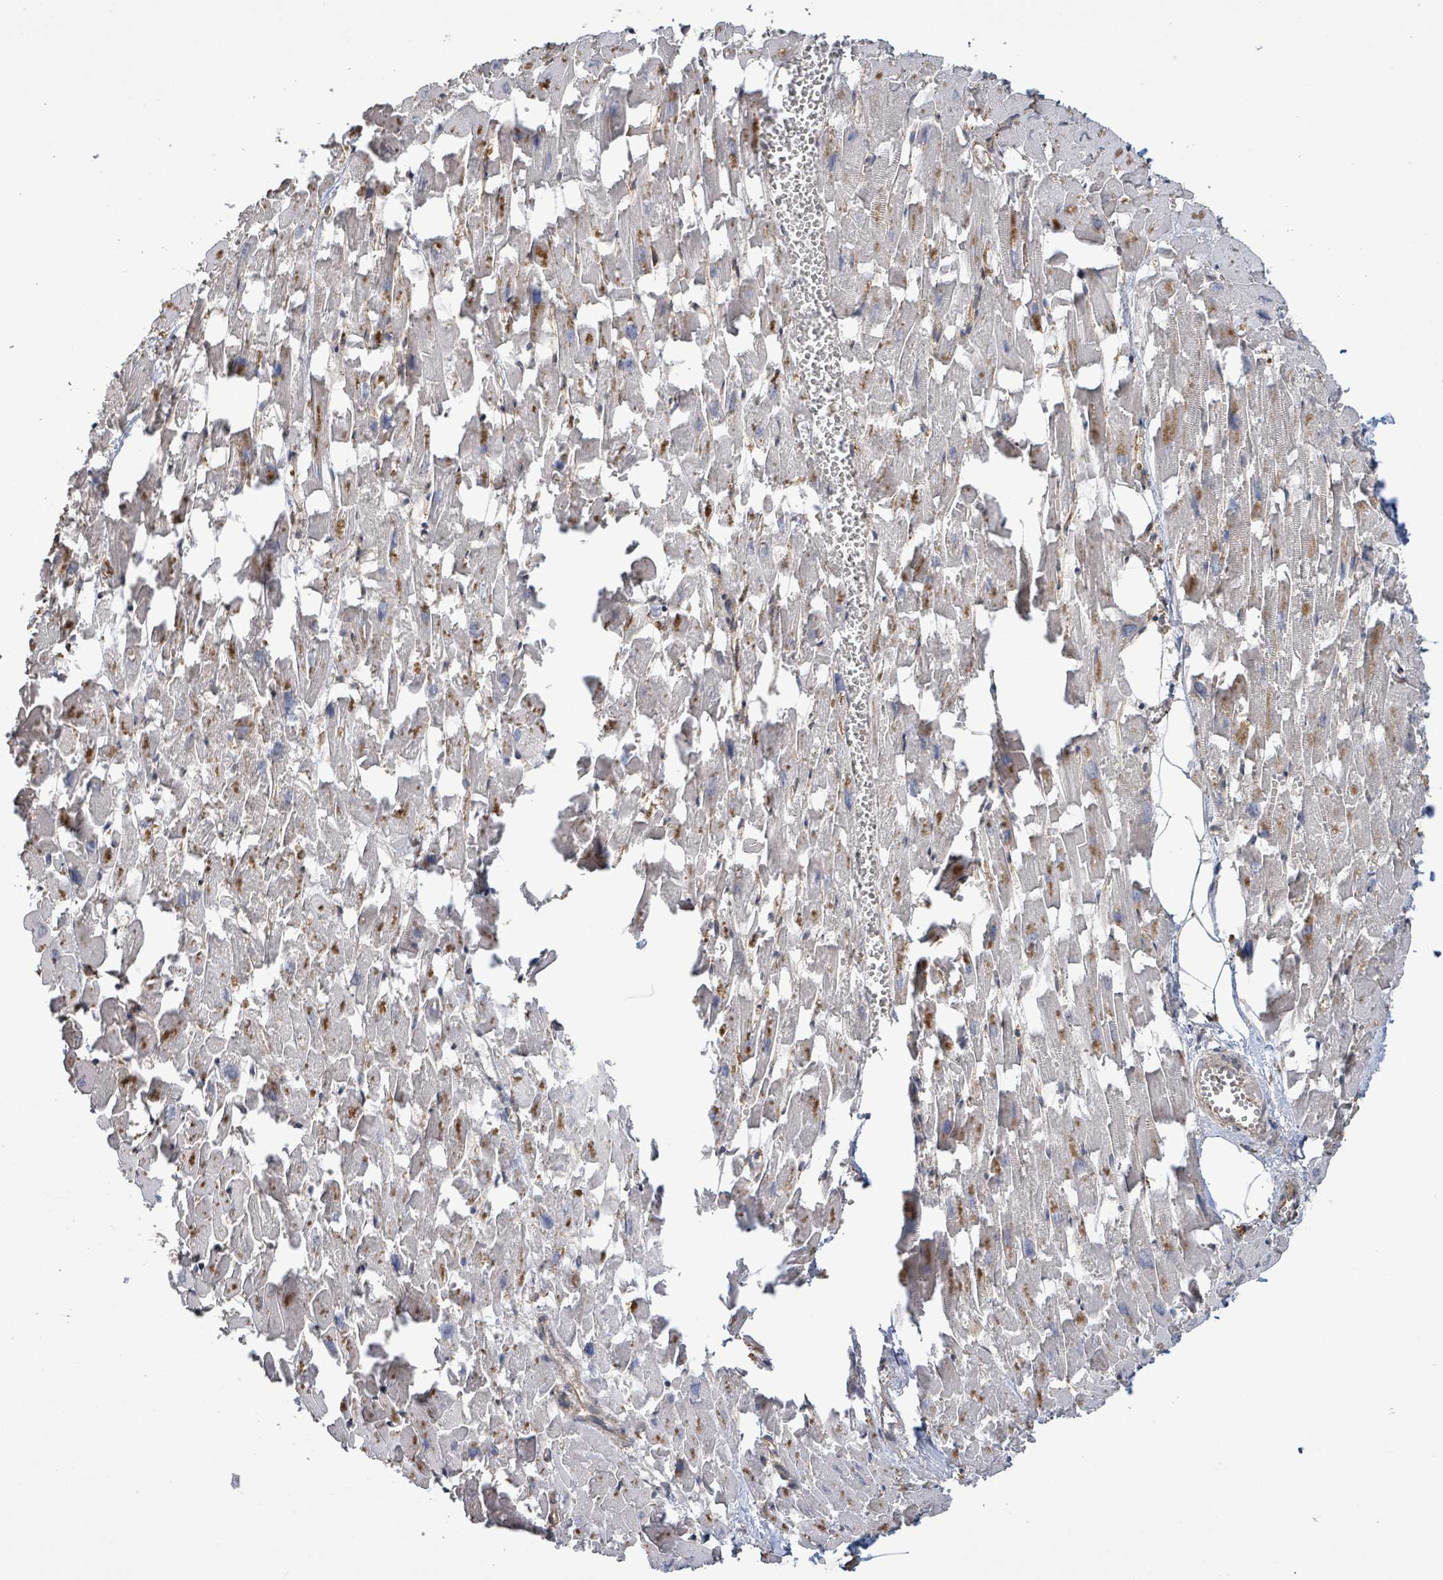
{"staining": {"intensity": "negative", "quantity": "none", "location": "none"}, "tissue": "heart muscle", "cell_type": "Cardiomyocytes", "image_type": "normal", "snomed": [{"axis": "morphology", "description": "Normal tissue, NOS"}, {"axis": "topography", "description": "Heart"}], "caption": "DAB (3,3'-diaminobenzidine) immunohistochemical staining of unremarkable heart muscle displays no significant positivity in cardiomyocytes. (Stains: DAB immunohistochemistry with hematoxylin counter stain, Microscopy: brightfield microscopy at high magnification).", "gene": "ARPIN", "patient": {"sex": "female", "age": 64}}